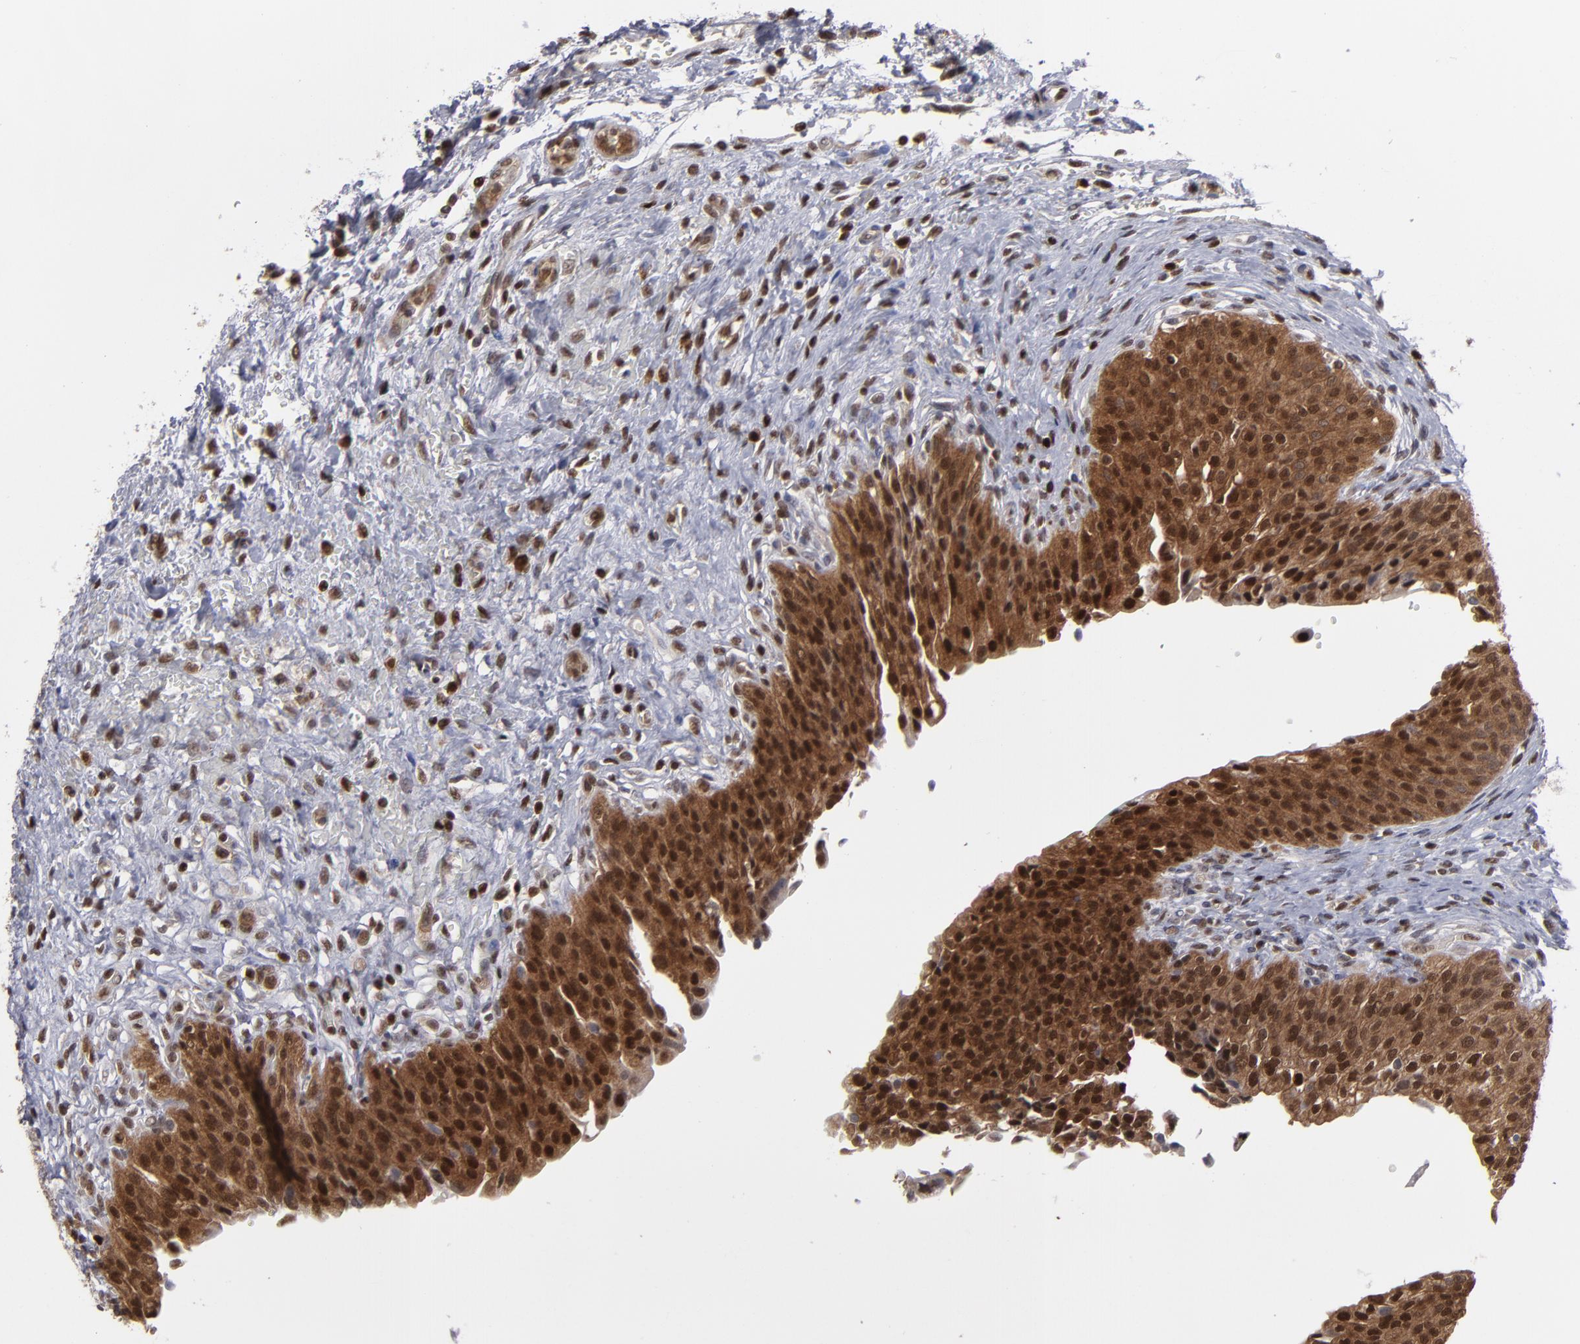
{"staining": {"intensity": "moderate", "quantity": ">75%", "location": "cytoplasmic/membranous,nuclear"}, "tissue": "urinary bladder", "cell_type": "Urothelial cells", "image_type": "normal", "snomed": [{"axis": "morphology", "description": "Normal tissue, NOS"}, {"axis": "topography", "description": "Smooth muscle"}, {"axis": "topography", "description": "Urinary bladder"}], "caption": "Immunohistochemistry (IHC) (DAB) staining of normal human urinary bladder exhibits moderate cytoplasmic/membranous,nuclear protein staining in approximately >75% of urothelial cells.", "gene": "GSR", "patient": {"sex": "male", "age": 35}}